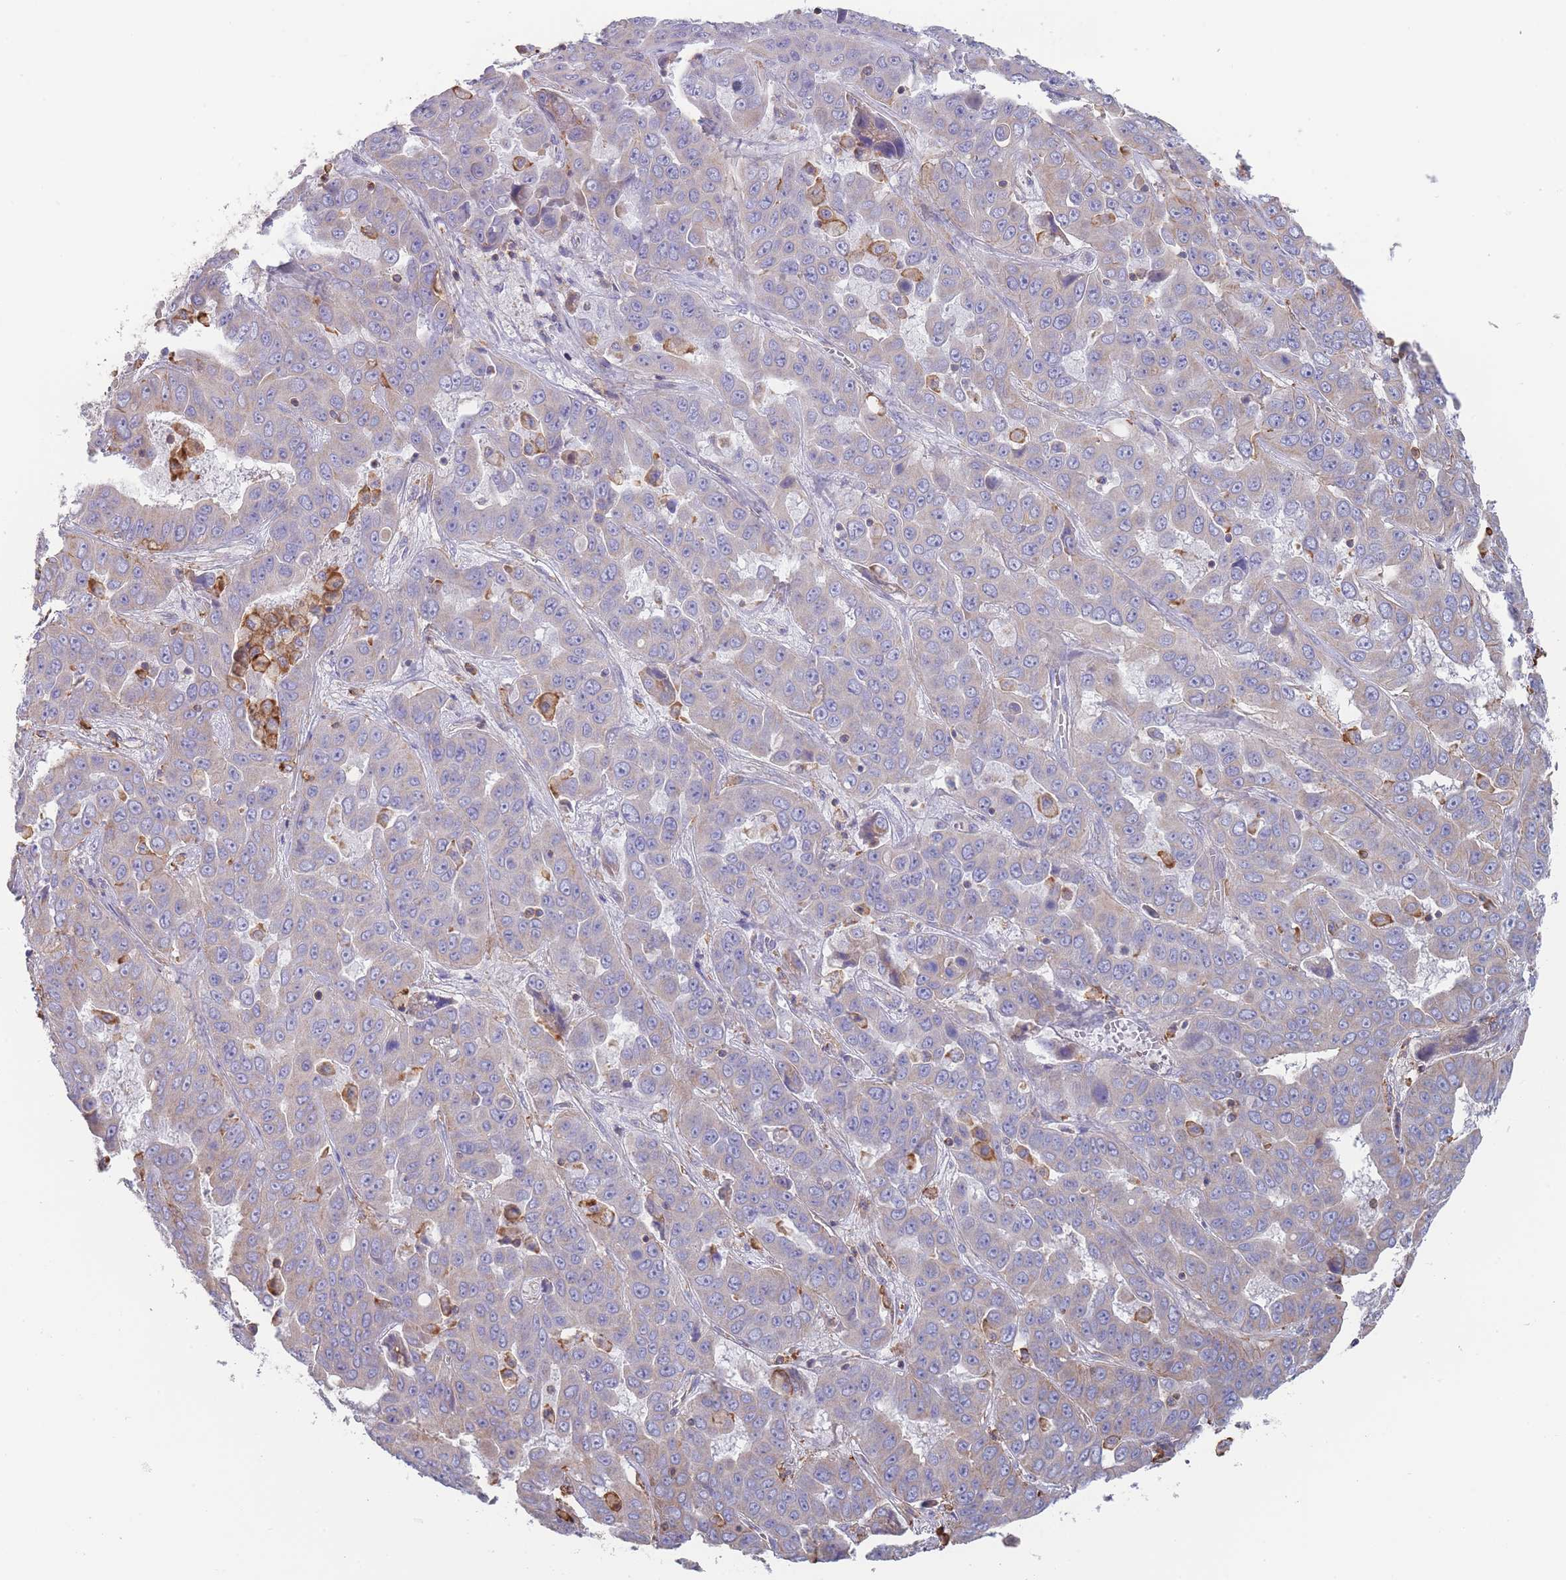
{"staining": {"intensity": "negative", "quantity": "none", "location": "none"}, "tissue": "liver cancer", "cell_type": "Tumor cells", "image_type": "cancer", "snomed": [{"axis": "morphology", "description": "Cholangiocarcinoma"}, {"axis": "topography", "description": "Liver"}], "caption": "Immunohistochemistry micrograph of neoplastic tissue: cholangiocarcinoma (liver) stained with DAB reveals no significant protein expression in tumor cells.", "gene": "SCCPDH", "patient": {"sex": "female", "age": 52}}